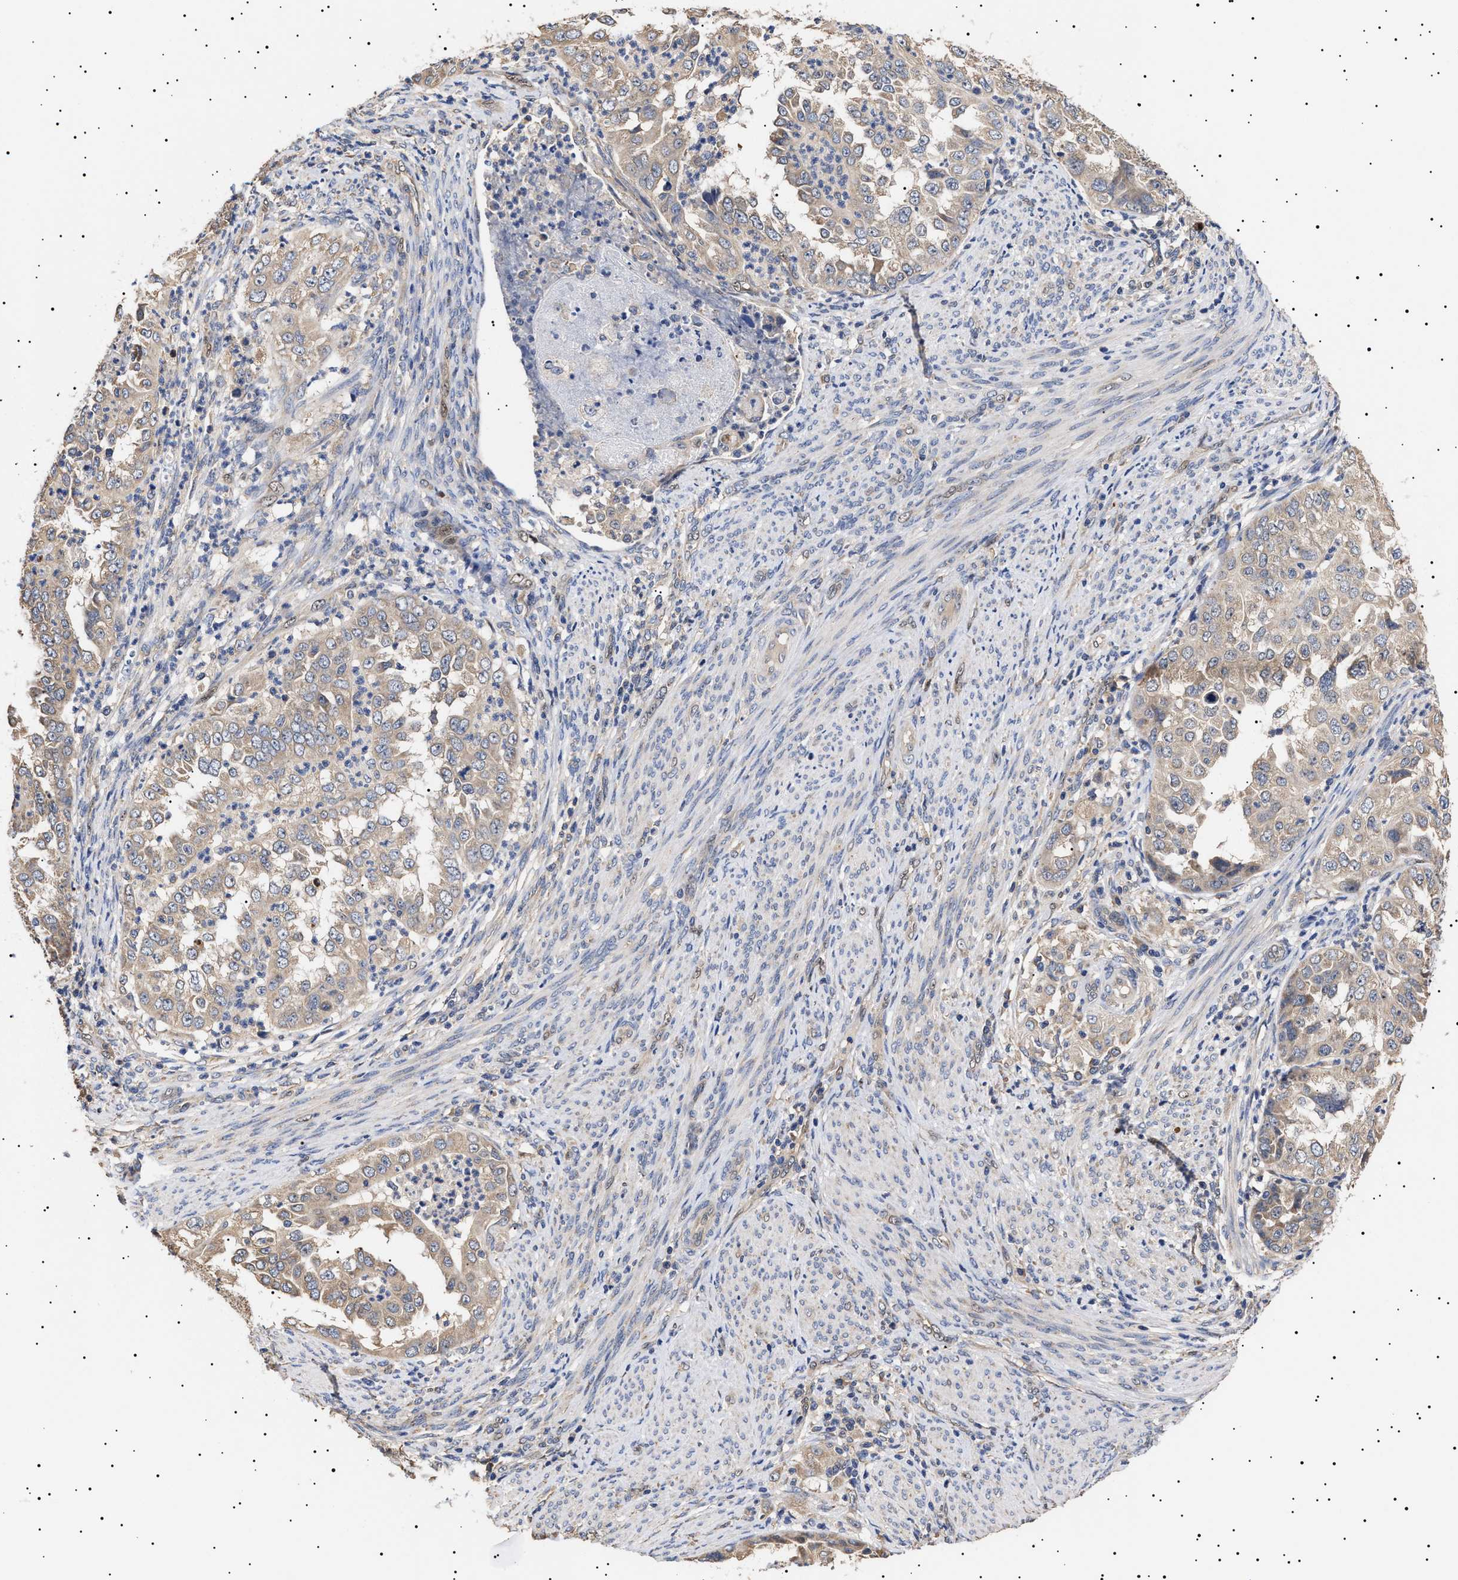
{"staining": {"intensity": "weak", "quantity": "25%-75%", "location": "cytoplasmic/membranous"}, "tissue": "endometrial cancer", "cell_type": "Tumor cells", "image_type": "cancer", "snomed": [{"axis": "morphology", "description": "Adenocarcinoma, NOS"}, {"axis": "topography", "description": "Endometrium"}], "caption": "An immunohistochemistry (IHC) micrograph of tumor tissue is shown. Protein staining in brown labels weak cytoplasmic/membranous positivity in endometrial cancer within tumor cells.", "gene": "KRBA1", "patient": {"sex": "female", "age": 85}}